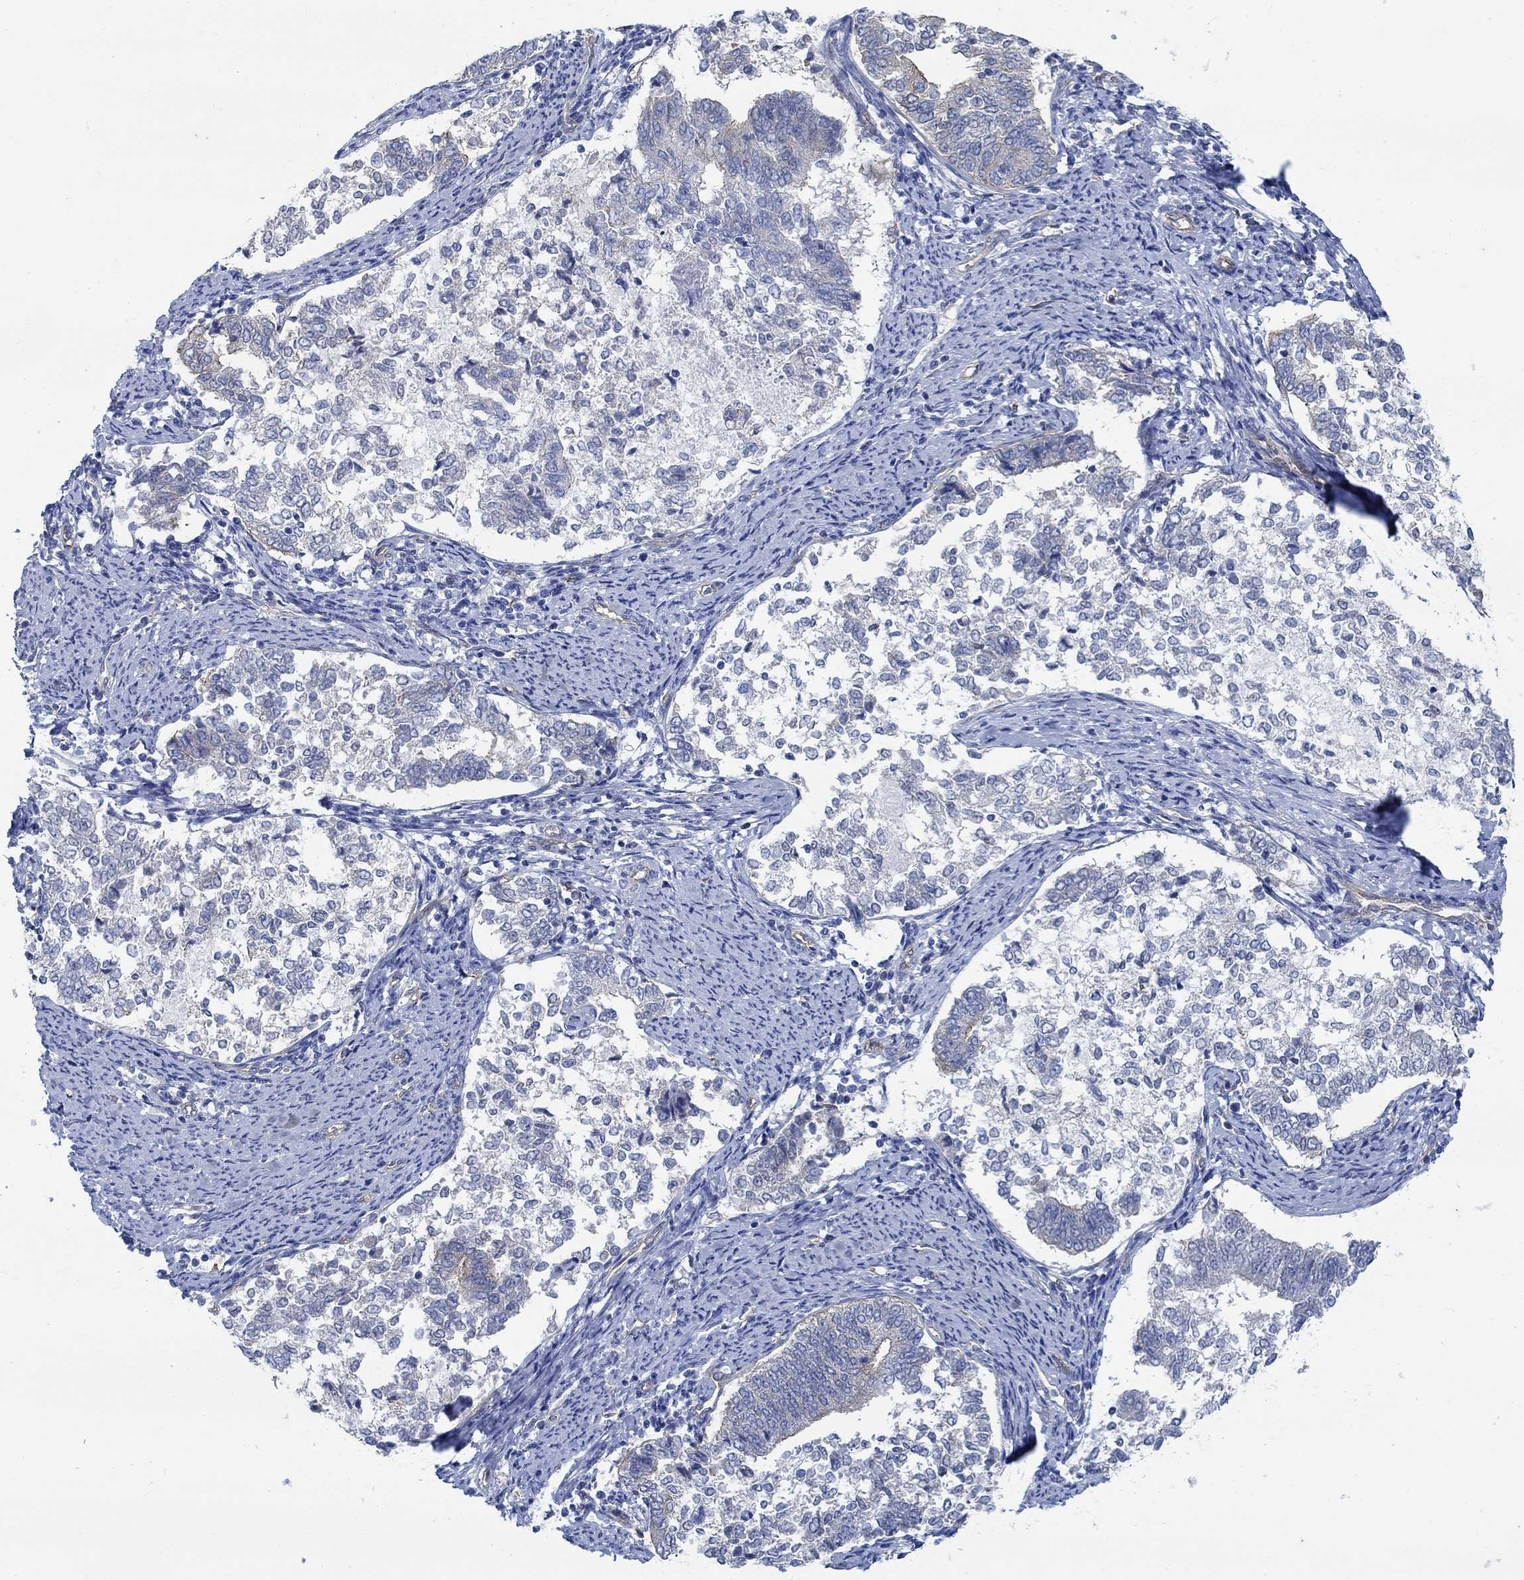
{"staining": {"intensity": "weak", "quantity": "<25%", "location": "cytoplasmic/membranous"}, "tissue": "endometrial cancer", "cell_type": "Tumor cells", "image_type": "cancer", "snomed": [{"axis": "morphology", "description": "Adenocarcinoma, NOS"}, {"axis": "topography", "description": "Endometrium"}], "caption": "A high-resolution micrograph shows IHC staining of endometrial cancer, which displays no significant expression in tumor cells.", "gene": "TMEM198", "patient": {"sex": "female", "age": 65}}